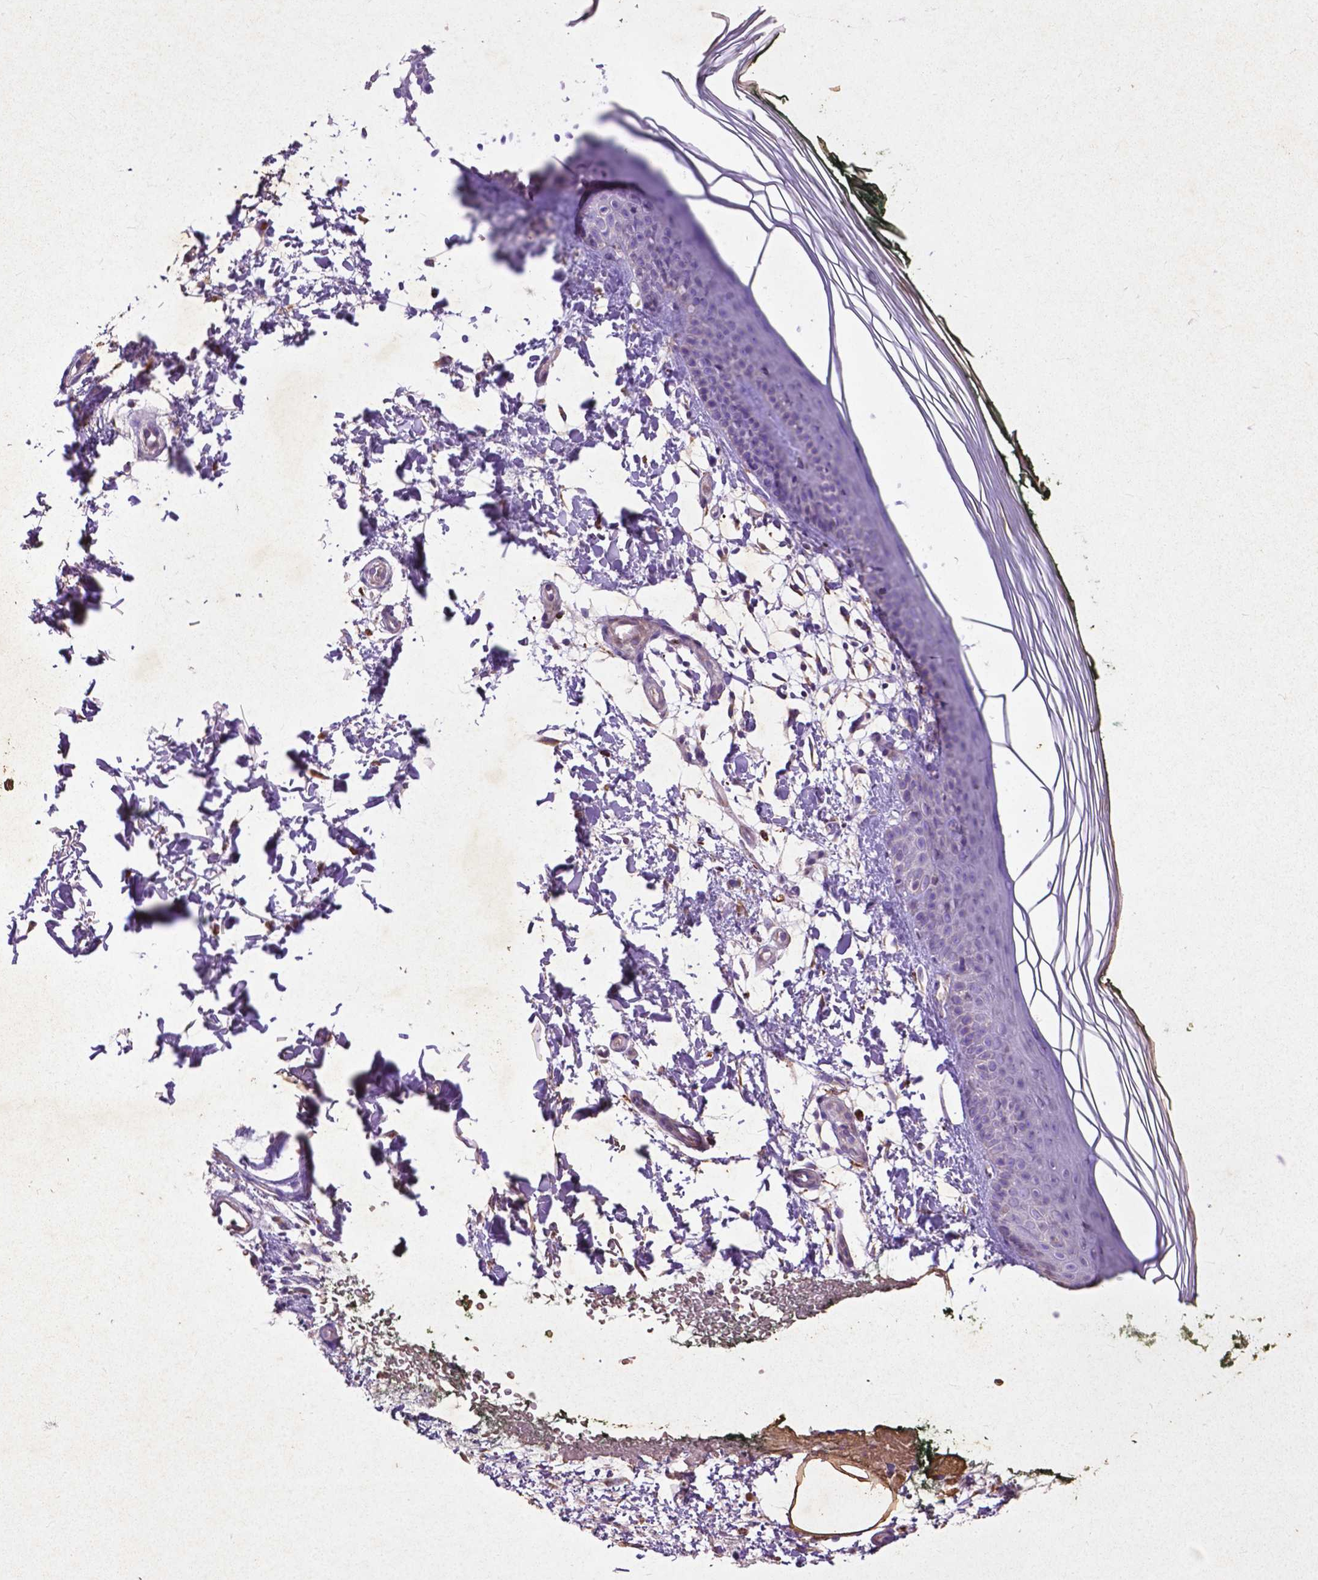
{"staining": {"intensity": "weak", "quantity": "25%-75%", "location": "cytoplasmic/membranous"}, "tissue": "skin", "cell_type": "Fibroblasts", "image_type": "normal", "snomed": [{"axis": "morphology", "description": "Normal tissue, NOS"}, {"axis": "topography", "description": "Skin"}], "caption": "Skin stained with DAB IHC demonstrates low levels of weak cytoplasmic/membranous expression in approximately 25%-75% of fibroblasts.", "gene": "THEGL", "patient": {"sex": "female", "age": 62}}